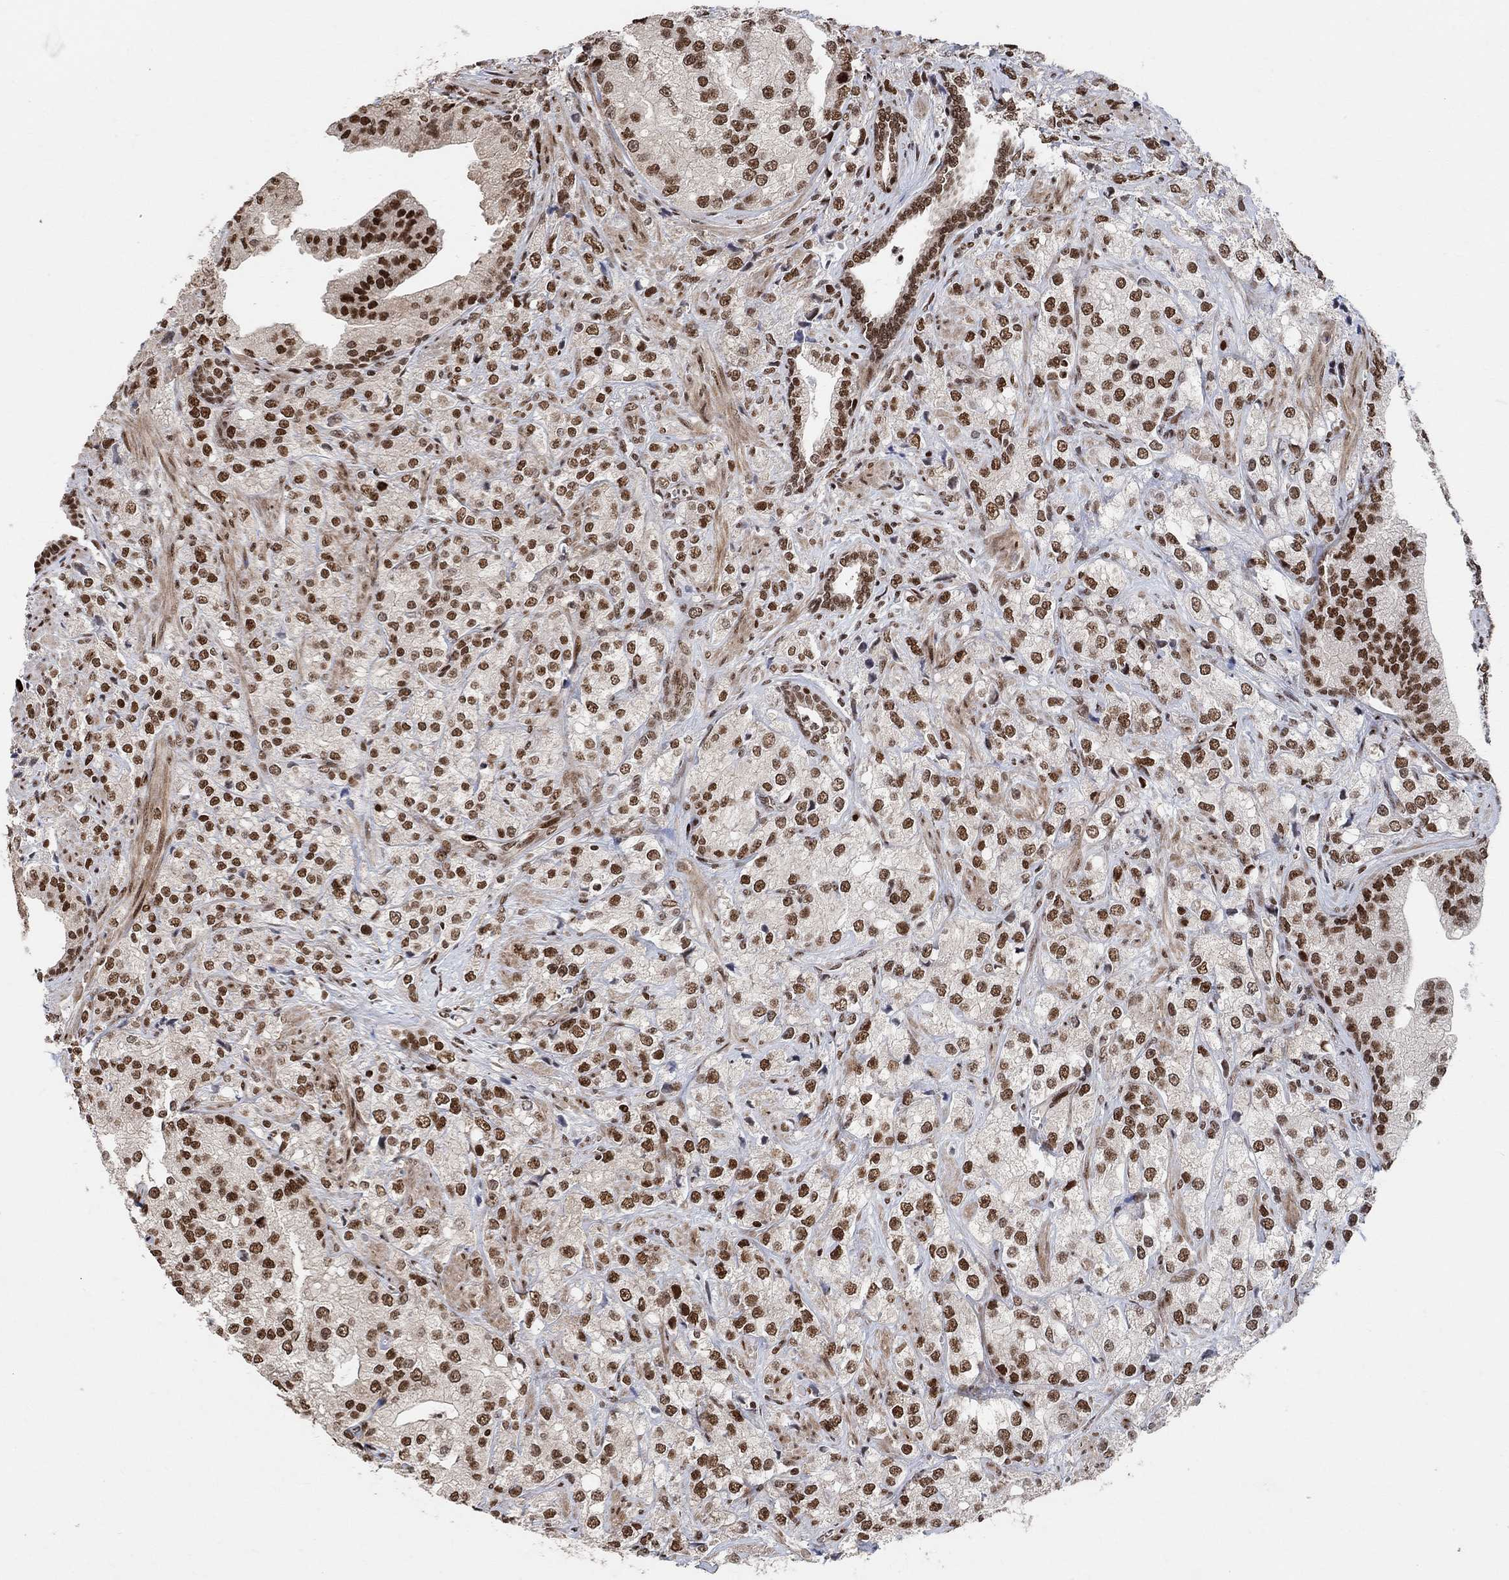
{"staining": {"intensity": "strong", "quantity": ">75%", "location": "nuclear"}, "tissue": "prostate cancer", "cell_type": "Tumor cells", "image_type": "cancer", "snomed": [{"axis": "morphology", "description": "Adenocarcinoma, NOS"}, {"axis": "topography", "description": "Prostate and seminal vesicle, NOS"}, {"axis": "topography", "description": "Prostate"}], "caption": "Protein staining of prostate adenocarcinoma tissue exhibits strong nuclear expression in approximately >75% of tumor cells.", "gene": "E4F1", "patient": {"sex": "male", "age": 68}}